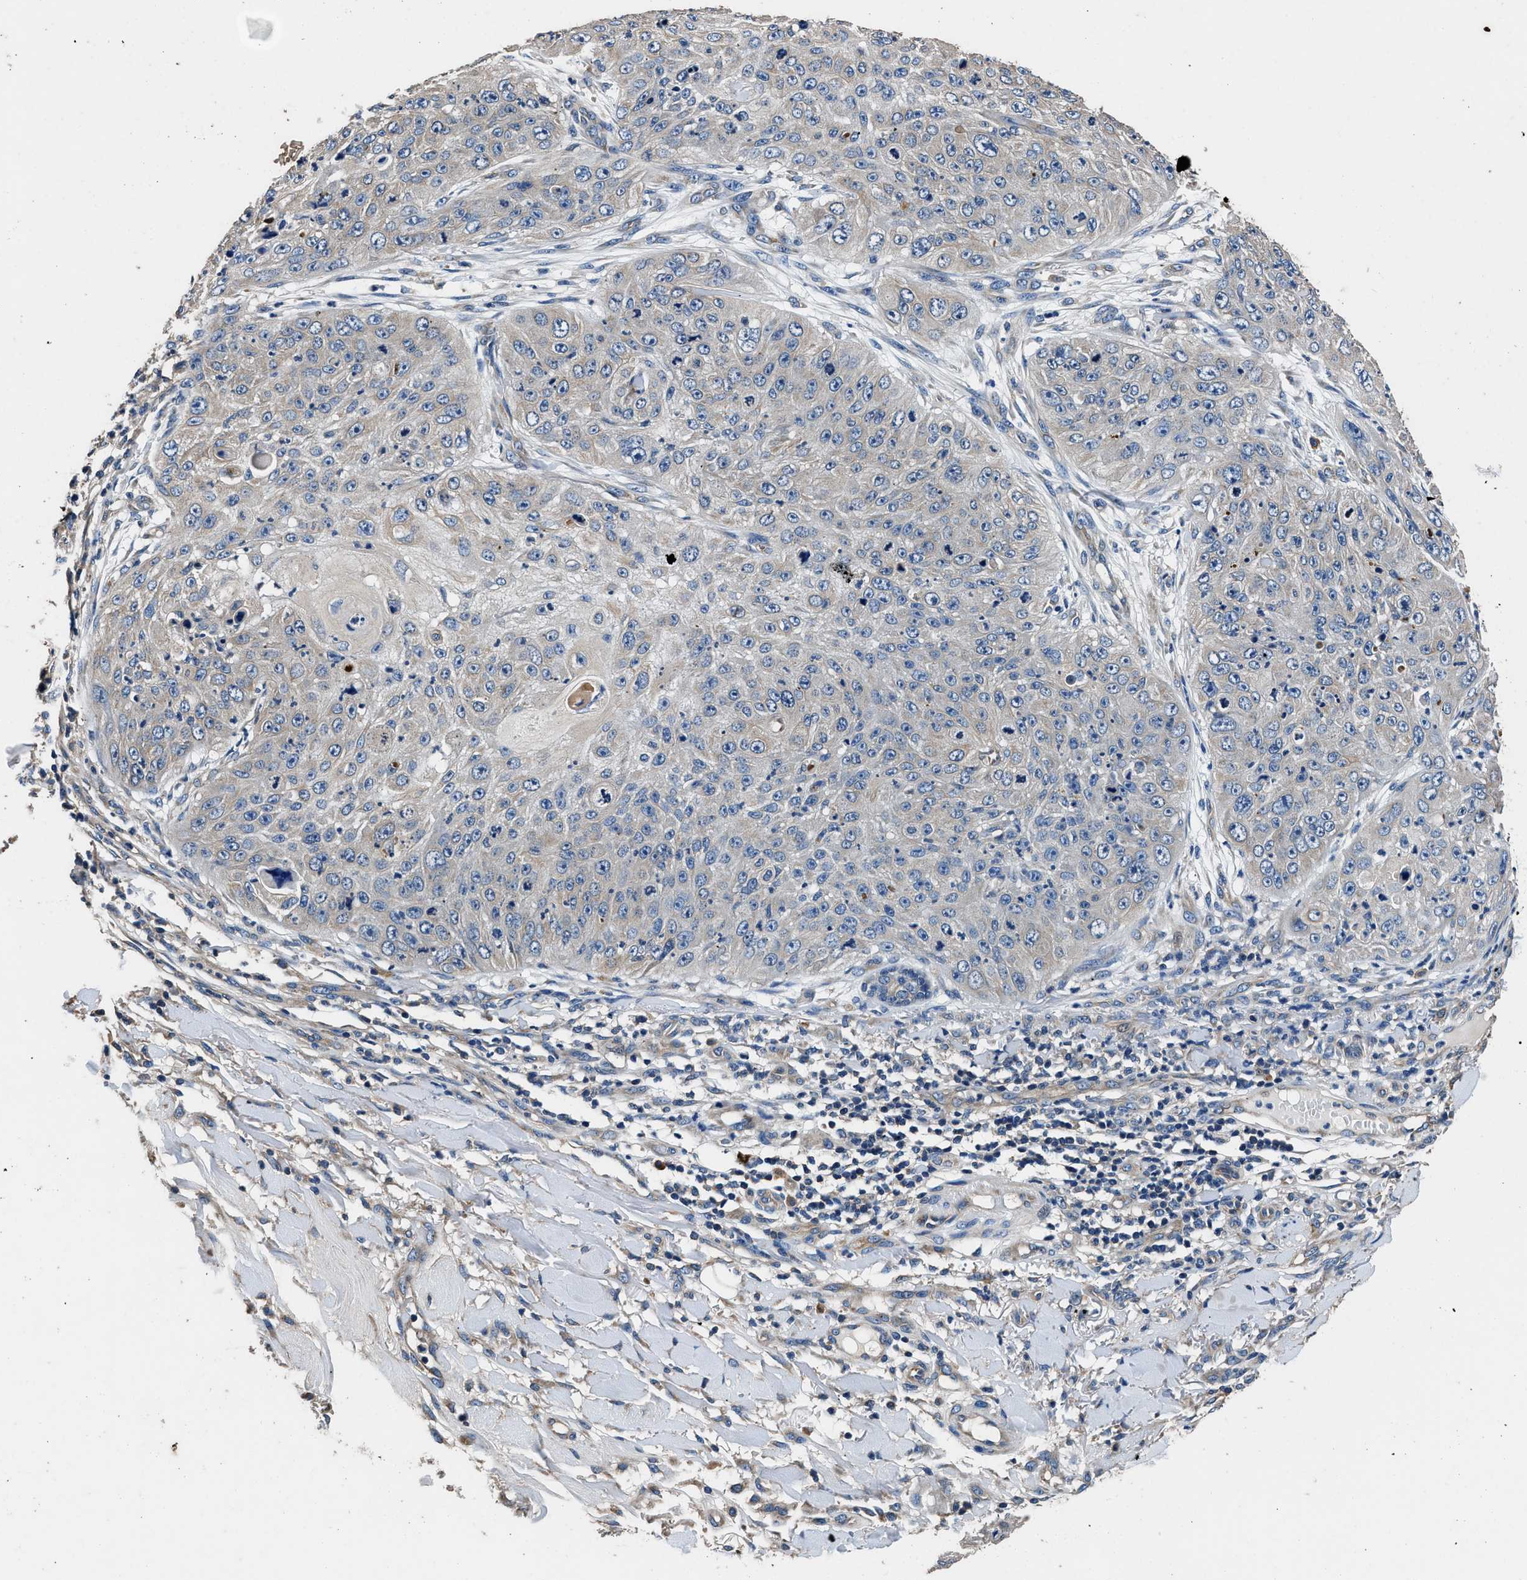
{"staining": {"intensity": "negative", "quantity": "none", "location": "none"}, "tissue": "skin cancer", "cell_type": "Tumor cells", "image_type": "cancer", "snomed": [{"axis": "morphology", "description": "Squamous cell carcinoma, NOS"}, {"axis": "topography", "description": "Skin"}], "caption": "This is an immunohistochemistry photomicrograph of human skin cancer. There is no positivity in tumor cells.", "gene": "DHRS7B", "patient": {"sex": "female", "age": 80}}